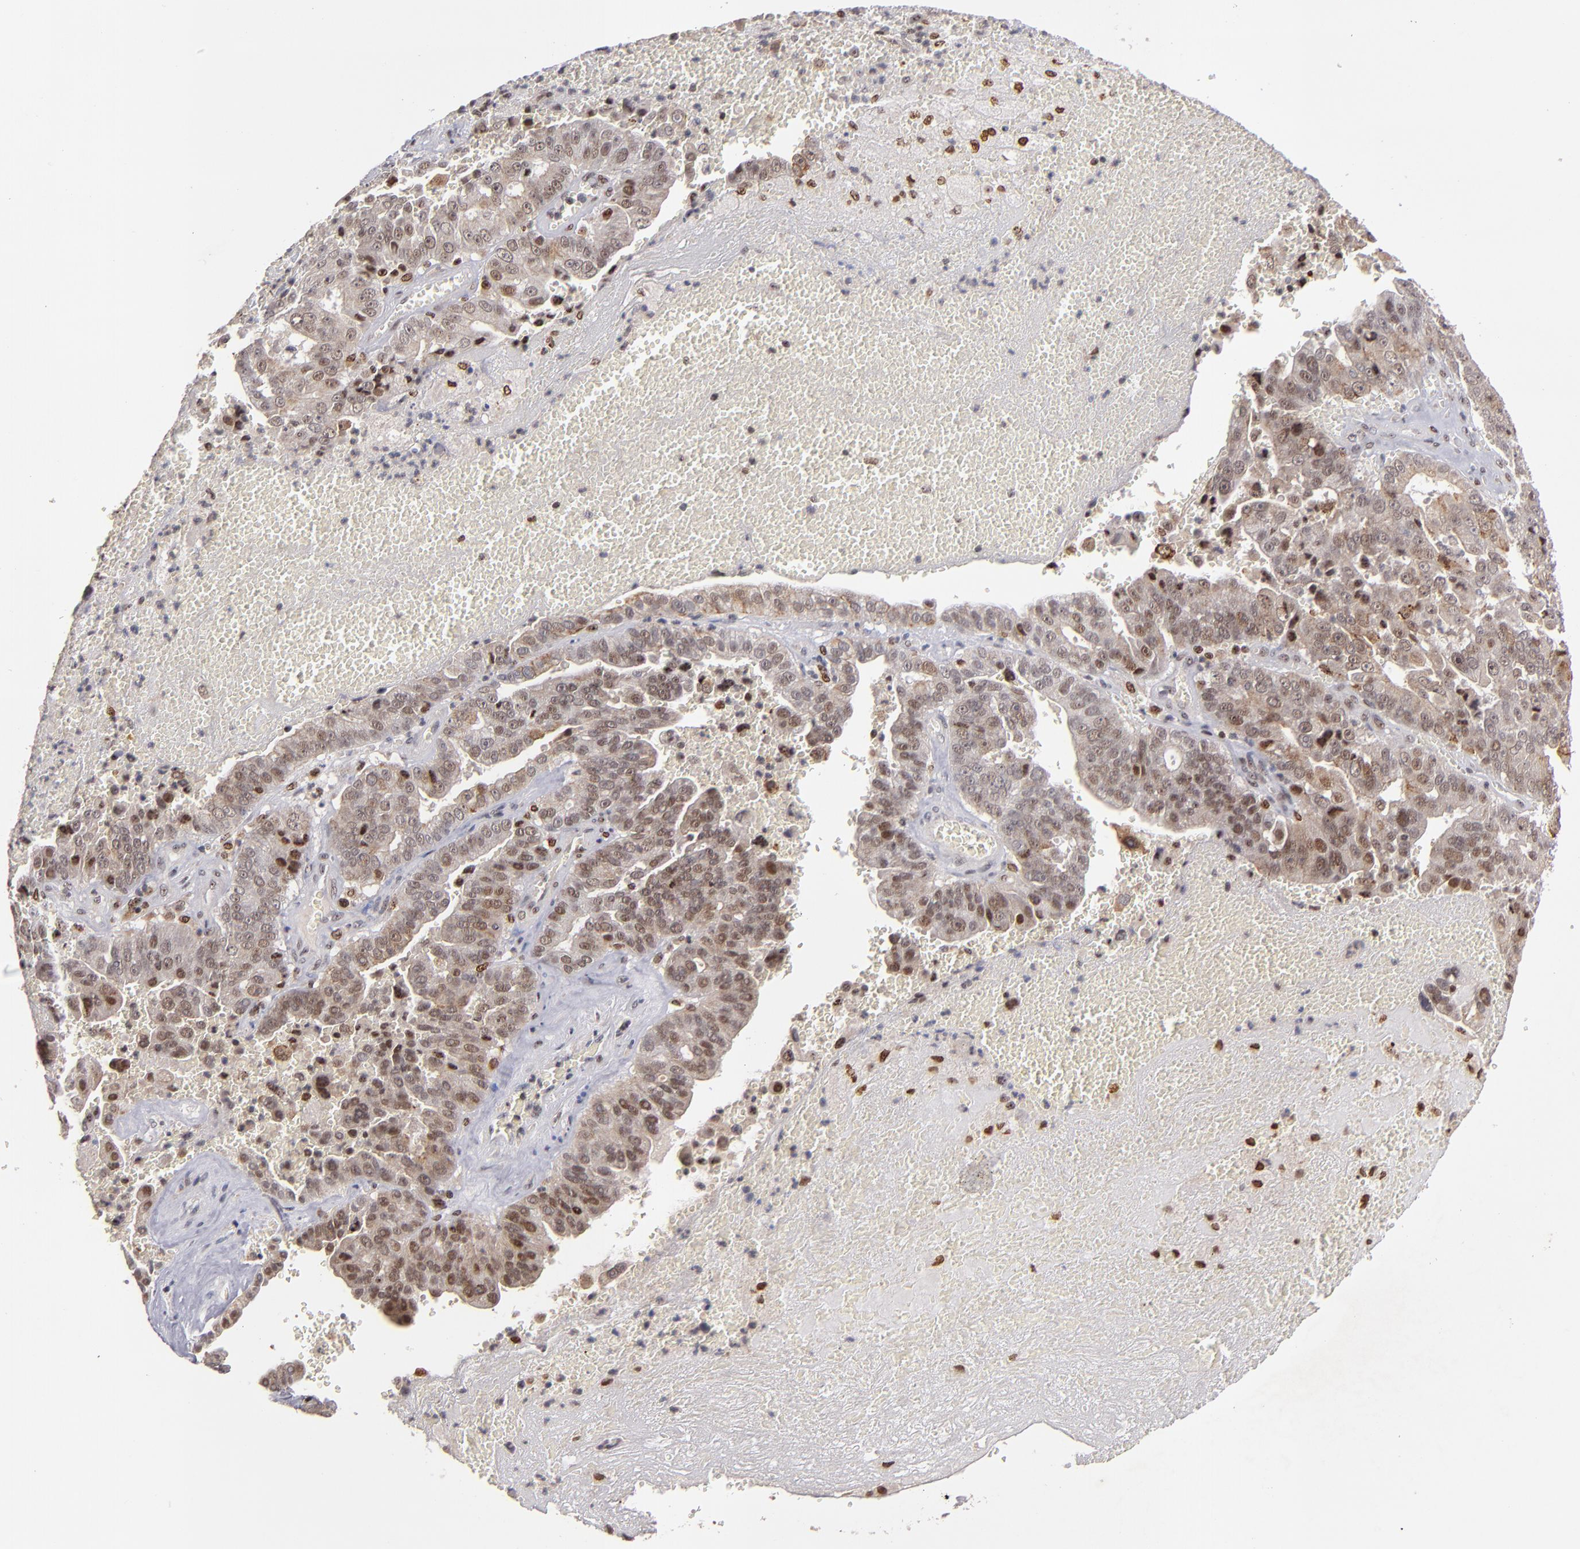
{"staining": {"intensity": "weak", "quantity": ">75%", "location": "cytoplasmic/membranous,nuclear"}, "tissue": "liver cancer", "cell_type": "Tumor cells", "image_type": "cancer", "snomed": [{"axis": "morphology", "description": "Cholangiocarcinoma"}, {"axis": "topography", "description": "Liver"}], "caption": "Immunohistochemistry (IHC) (DAB) staining of liver cancer shows weak cytoplasmic/membranous and nuclear protein expression in approximately >75% of tumor cells. (brown staining indicates protein expression, while blue staining denotes nuclei).", "gene": "PCNX4", "patient": {"sex": "female", "age": 79}}